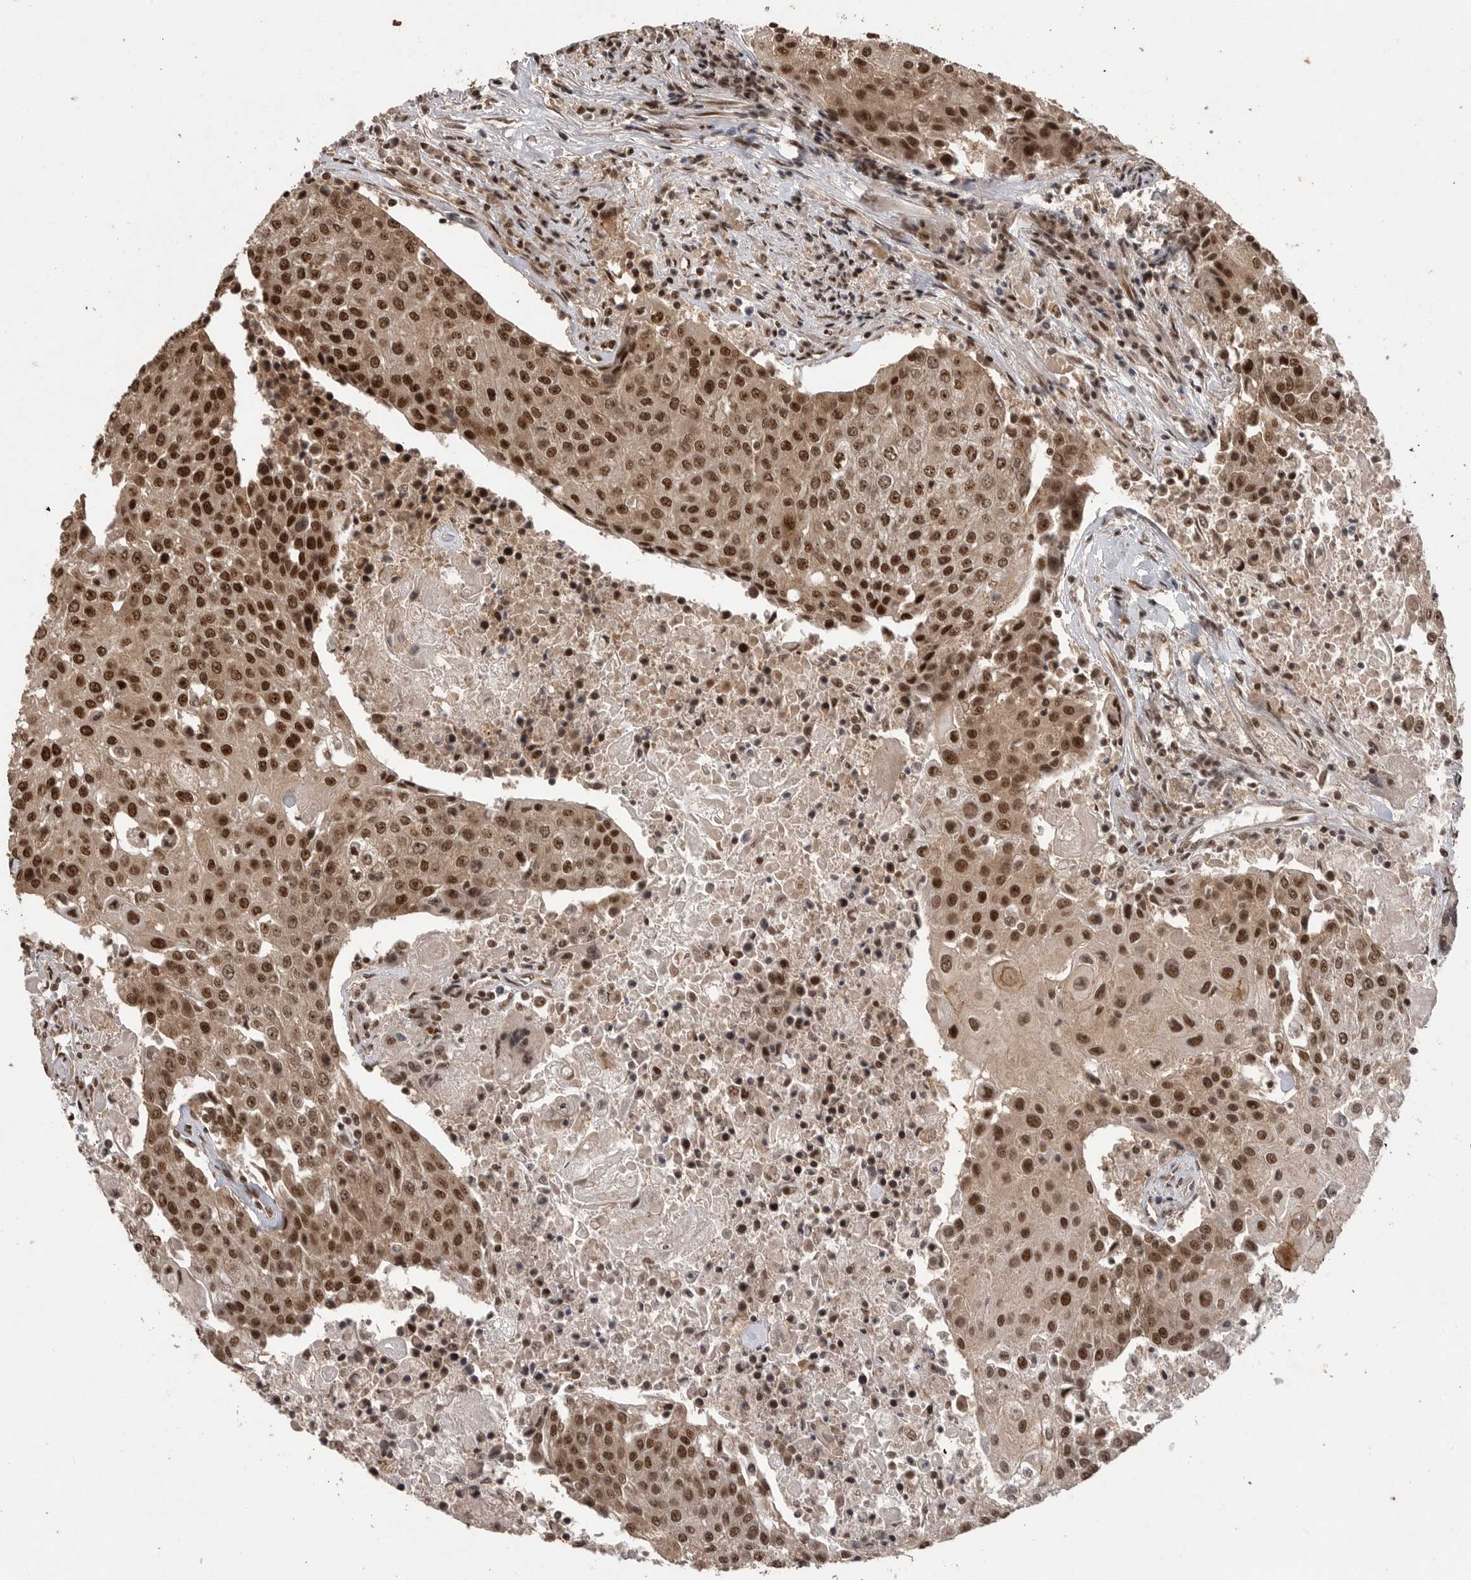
{"staining": {"intensity": "strong", "quantity": ">75%", "location": "nuclear"}, "tissue": "urothelial cancer", "cell_type": "Tumor cells", "image_type": "cancer", "snomed": [{"axis": "morphology", "description": "Urothelial carcinoma, High grade"}, {"axis": "topography", "description": "Urinary bladder"}], "caption": "Immunohistochemical staining of human high-grade urothelial carcinoma exhibits strong nuclear protein positivity in approximately >75% of tumor cells.", "gene": "PPP1R8", "patient": {"sex": "female", "age": 85}}